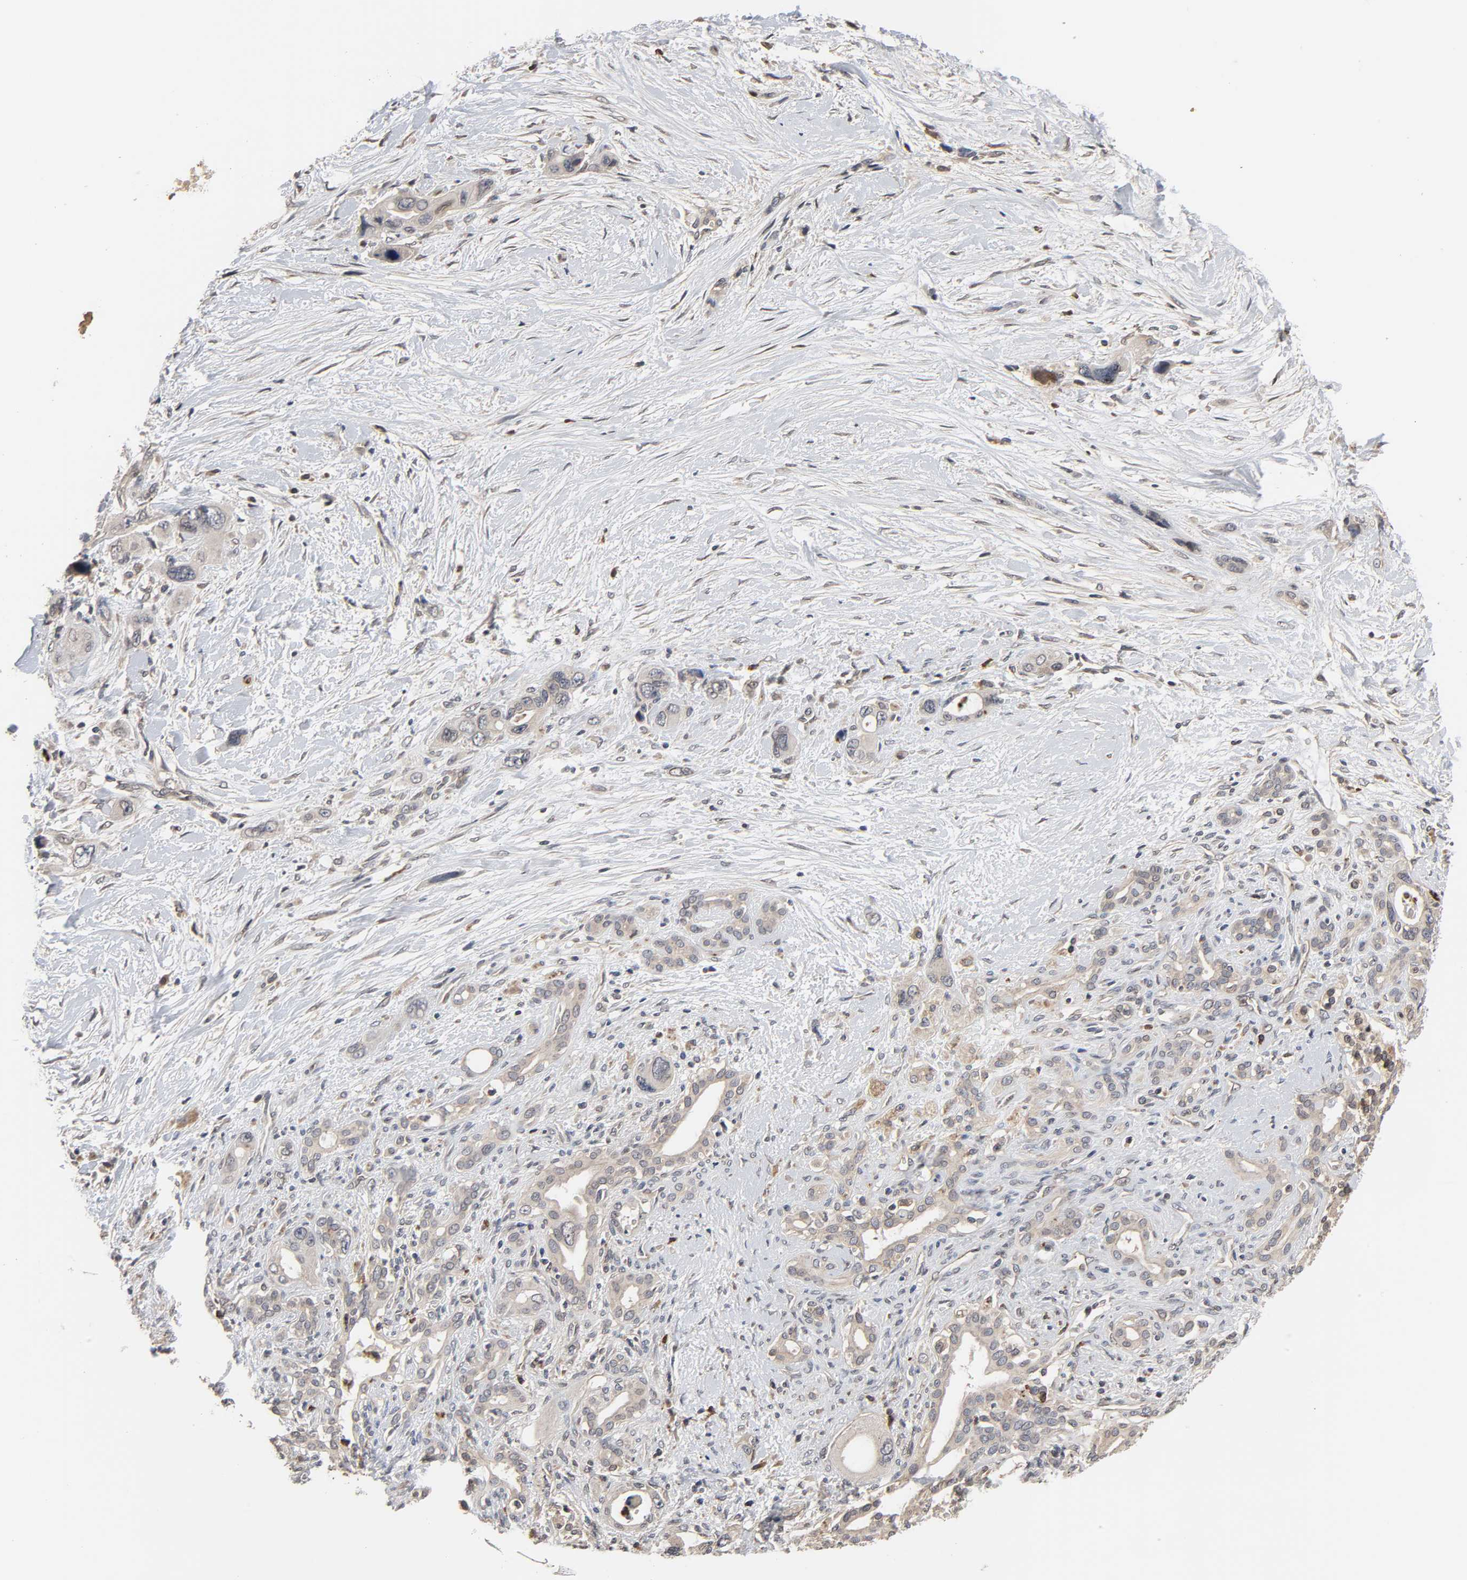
{"staining": {"intensity": "weak", "quantity": ">75%", "location": "cytoplasmic/membranous"}, "tissue": "pancreatic cancer", "cell_type": "Tumor cells", "image_type": "cancer", "snomed": [{"axis": "morphology", "description": "Adenocarcinoma, NOS"}, {"axis": "topography", "description": "Pancreas"}], "caption": "The immunohistochemical stain labels weak cytoplasmic/membranous positivity in tumor cells of adenocarcinoma (pancreatic) tissue.", "gene": "CCDC175", "patient": {"sex": "male", "age": 46}}